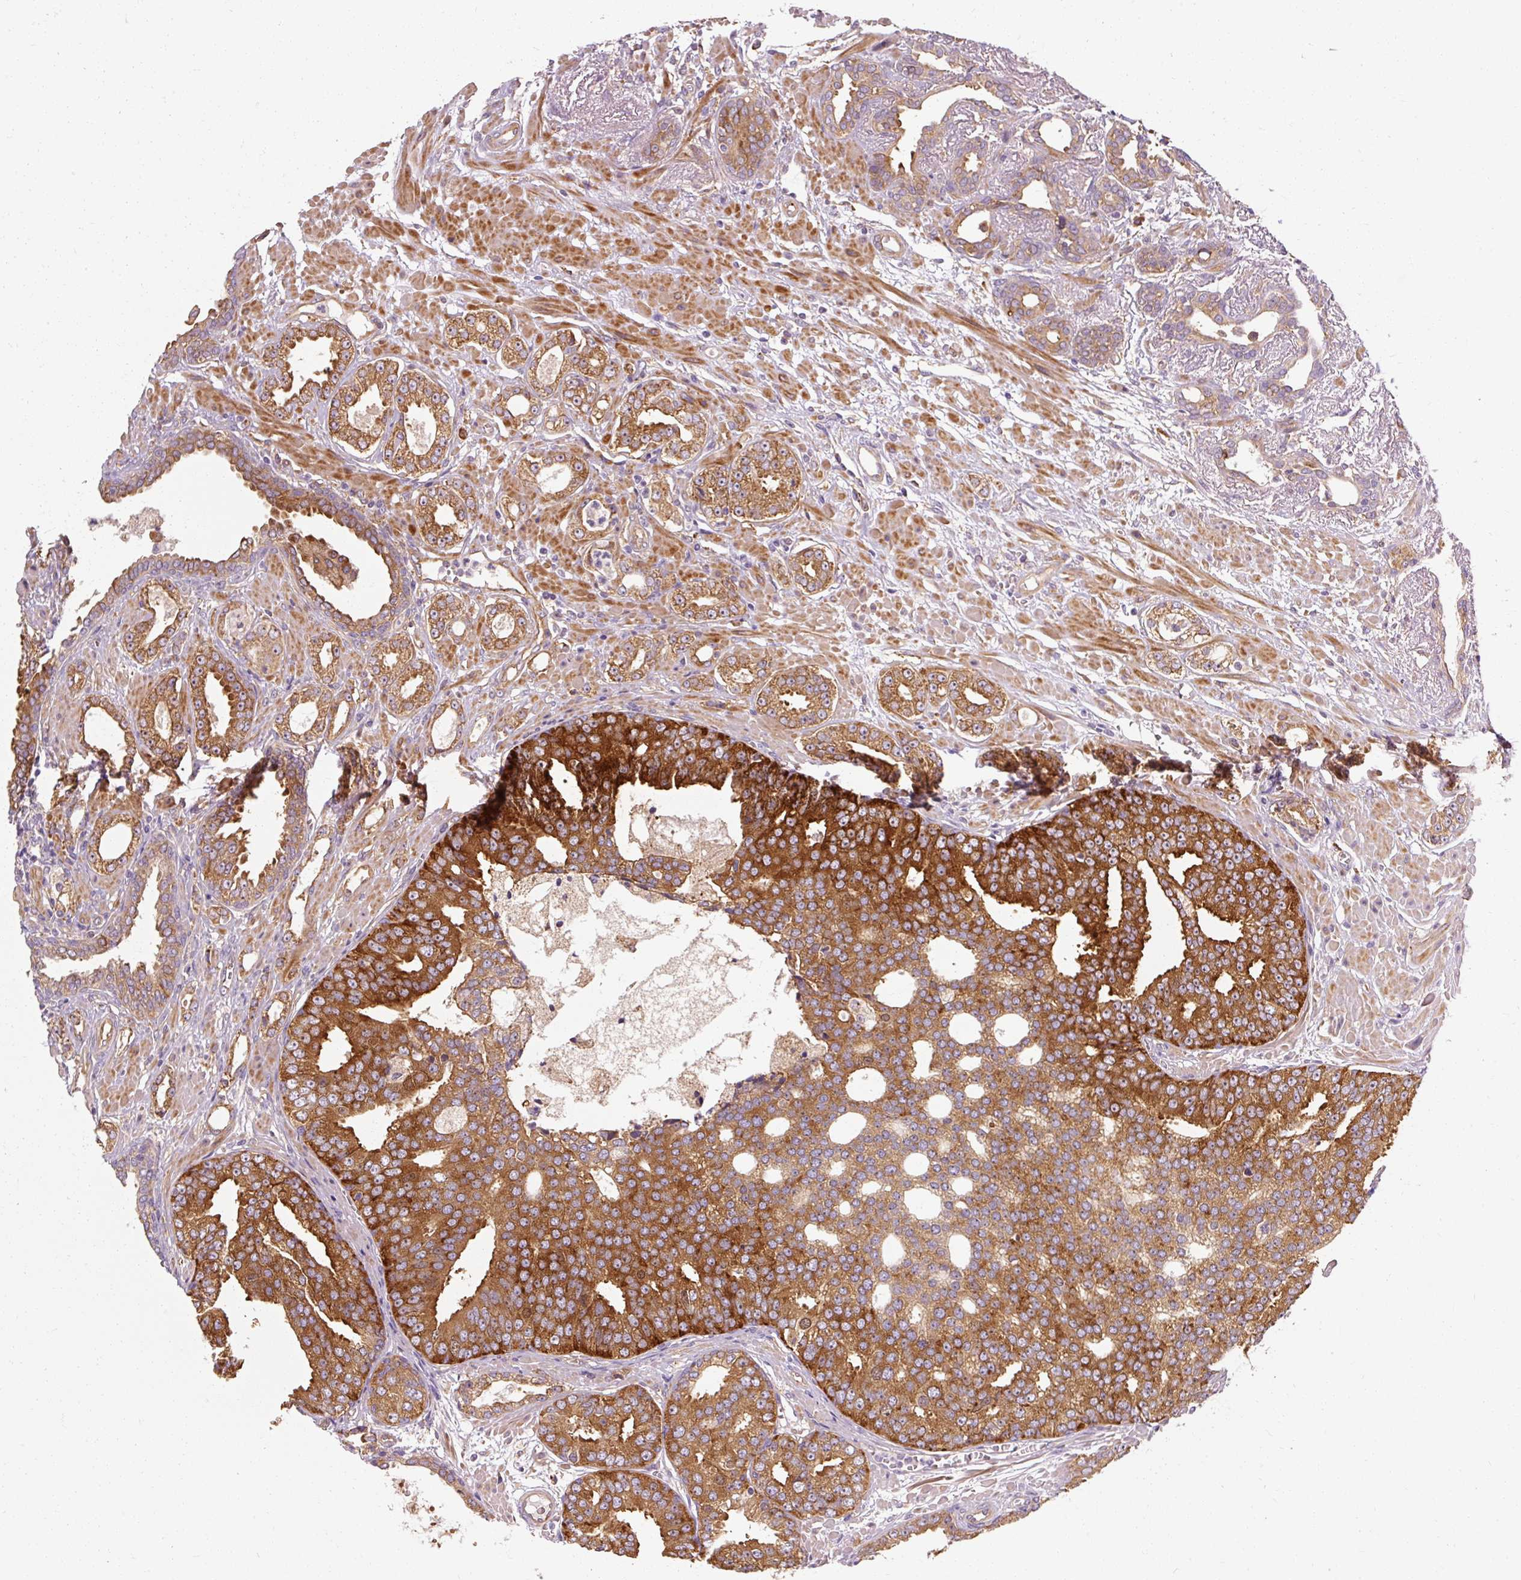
{"staining": {"intensity": "strong", "quantity": ">75%", "location": "cytoplasmic/membranous"}, "tissue": "prostate cancer", "cell_type": "Tumor cells", "image_type": "cancer", "snomed": [{"axis": "morphology", "description": "Adenocarcinoma, High grade"}, {"axis": "topography", "description": "Prostate"}], "caption": "A high amount of strong cytoplasmic/membranous expression is present in about >75% of tumor cells in adenocarcinoma (high-grade) (prostate) tissue.", "gene": "TBC1D4", "patient": {"sex": "male", "age": 71}}